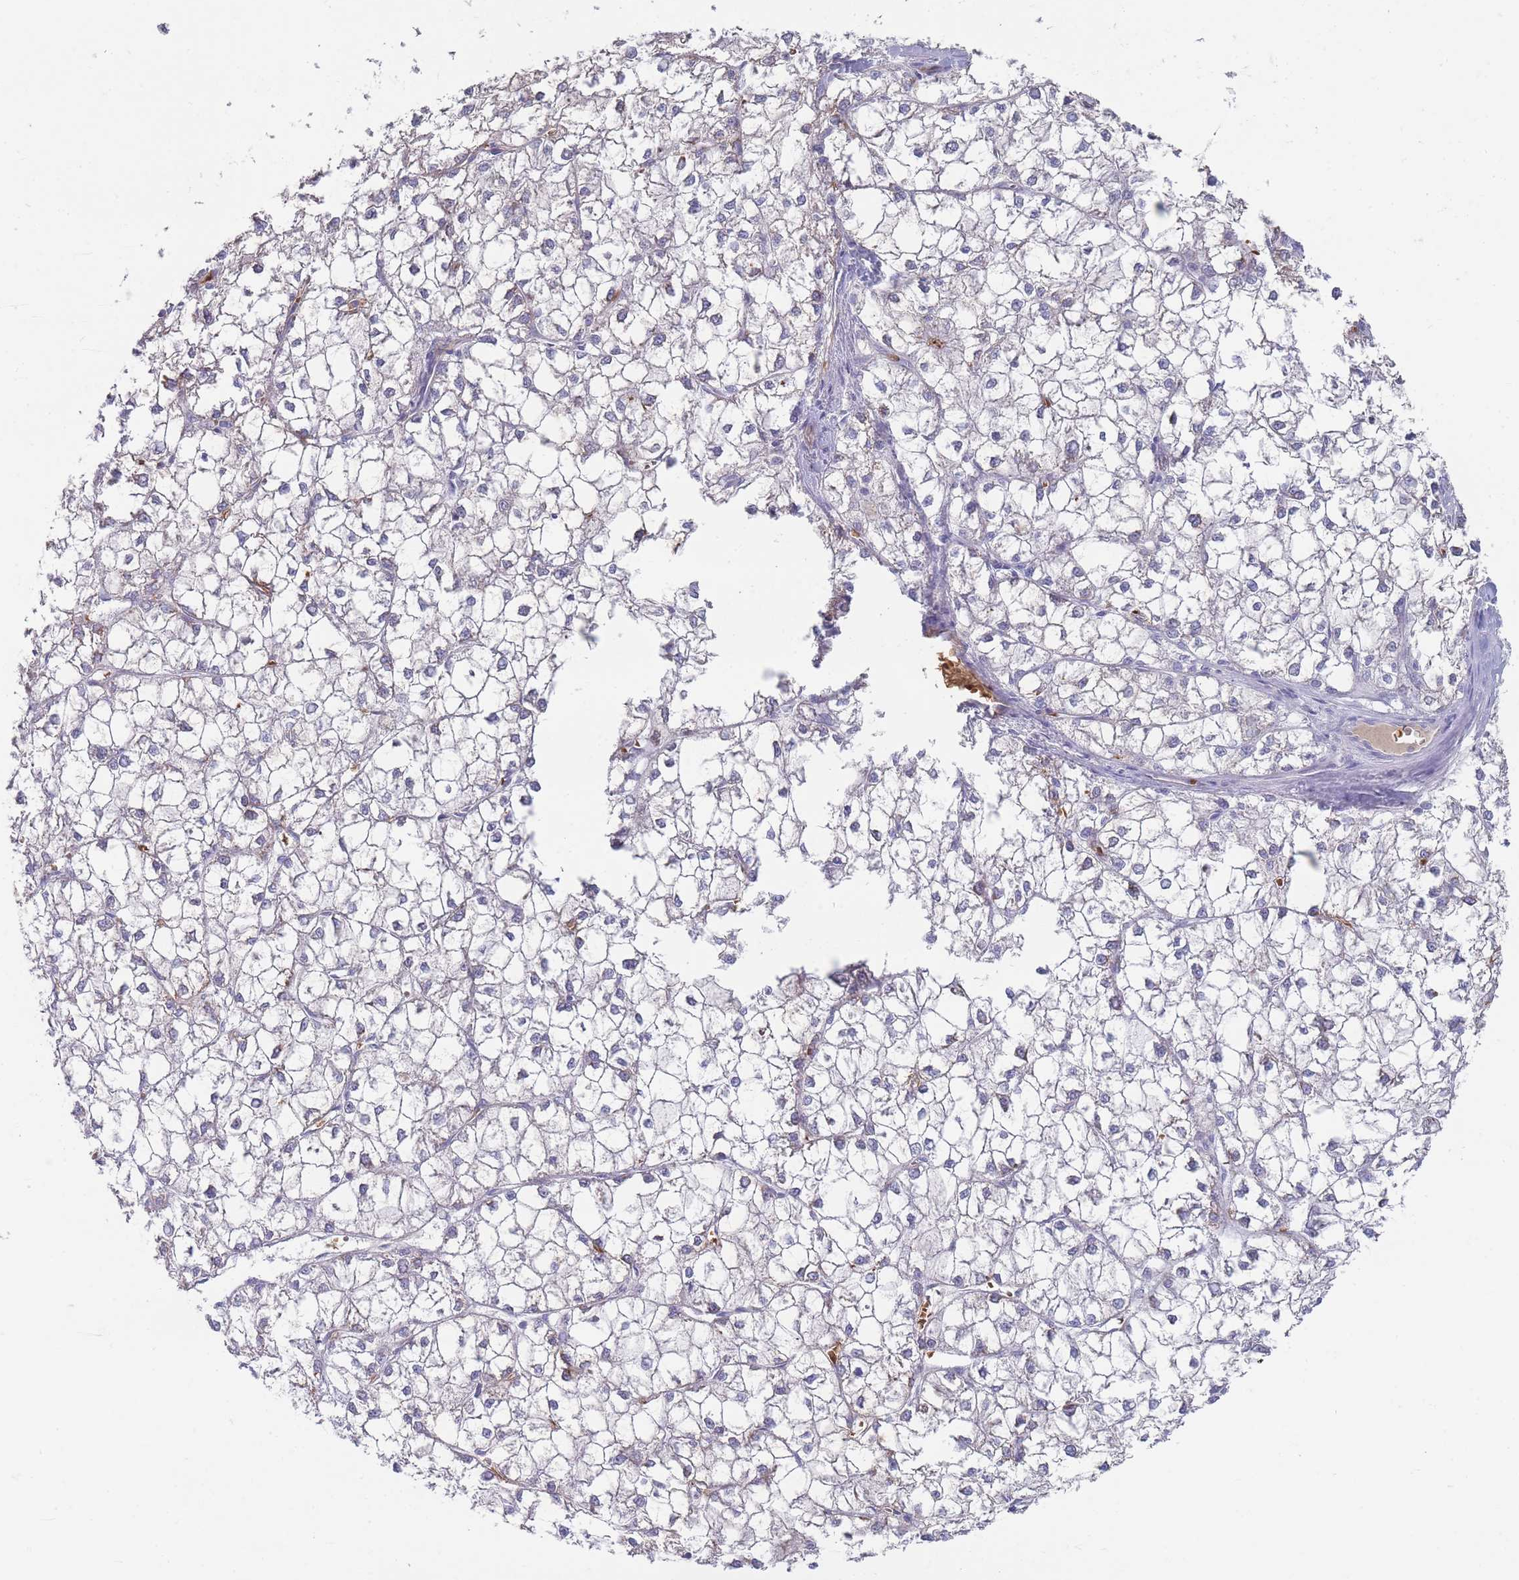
{"staining": {"intensity": "negative", "quantity": "none", "location": "none"}, "tissue": "liver cancer", "cell_type": "Tumor cells", "image_type": "cancer", "snomed": [{"axis": "morphology", "description": "Carcinoma, Hepatocellular, NOS"}, {"axis": "topography", "description": "Liver"}], "caption": "Tumor cells are negative for protein expression in human liver hepatocellular carcinoma.", "gene": "HBG2", "patient": {"sex": "female", "age": 43}}